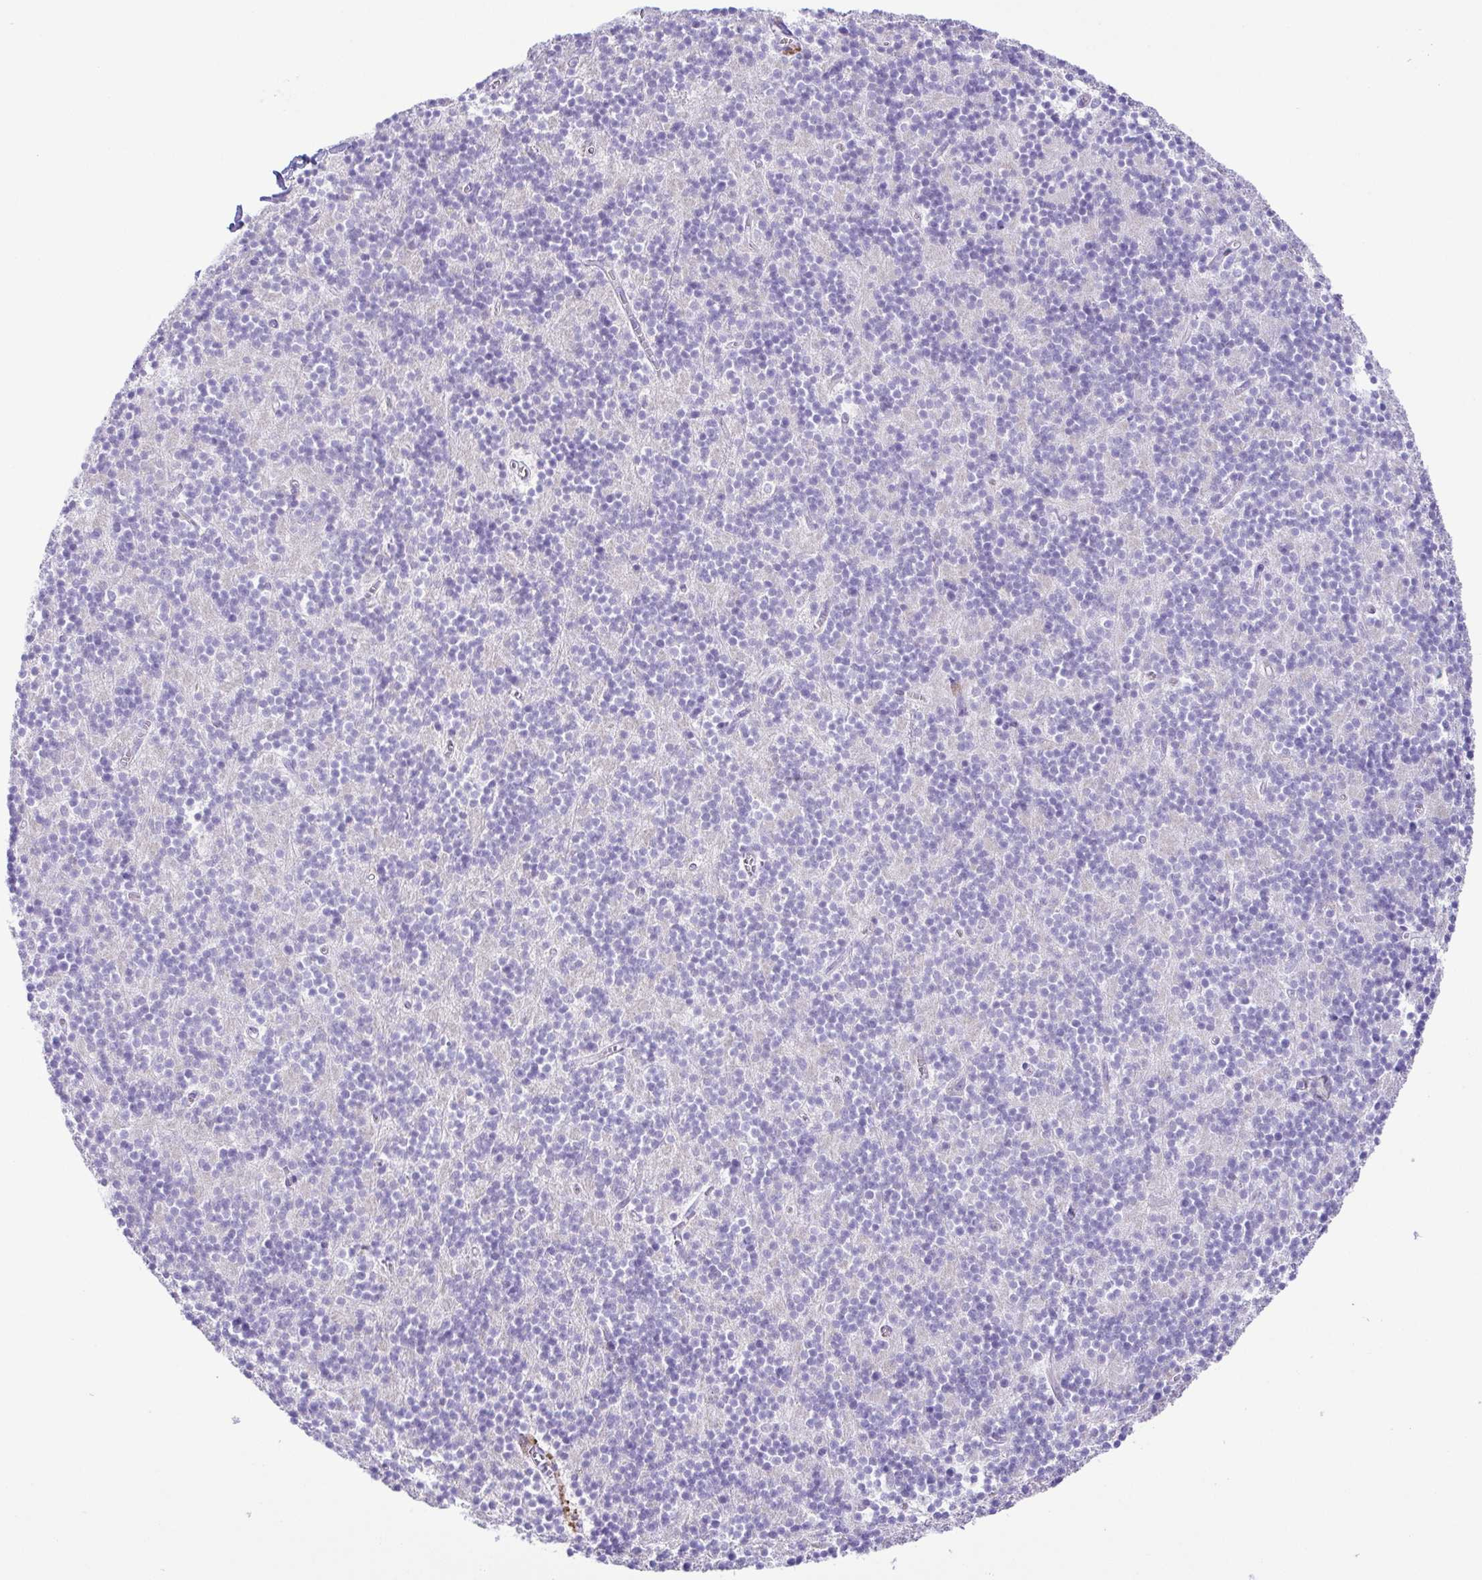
{"staining": {"intensity": "negative", "quantity": "none", "location": "none"}, "tissue": "cerebellum", "cell_type": "Cells in granular layer", "image_type": "normal", "snomed": [{"axis": "morphology", "description": "Normal tissue, NOS"}, {"axis": "topography", "description": "Cerebellum"}], "caption": "An IHC histopathology image of normal cerebellum is shown. There is no staining in cells in granular layer of cerebellum. (DAB immunohistochemistry visualized using brightfield microscopy, high magnification).", "gene": "GPR182", "patient": {"sex": "male", "age": 54}}